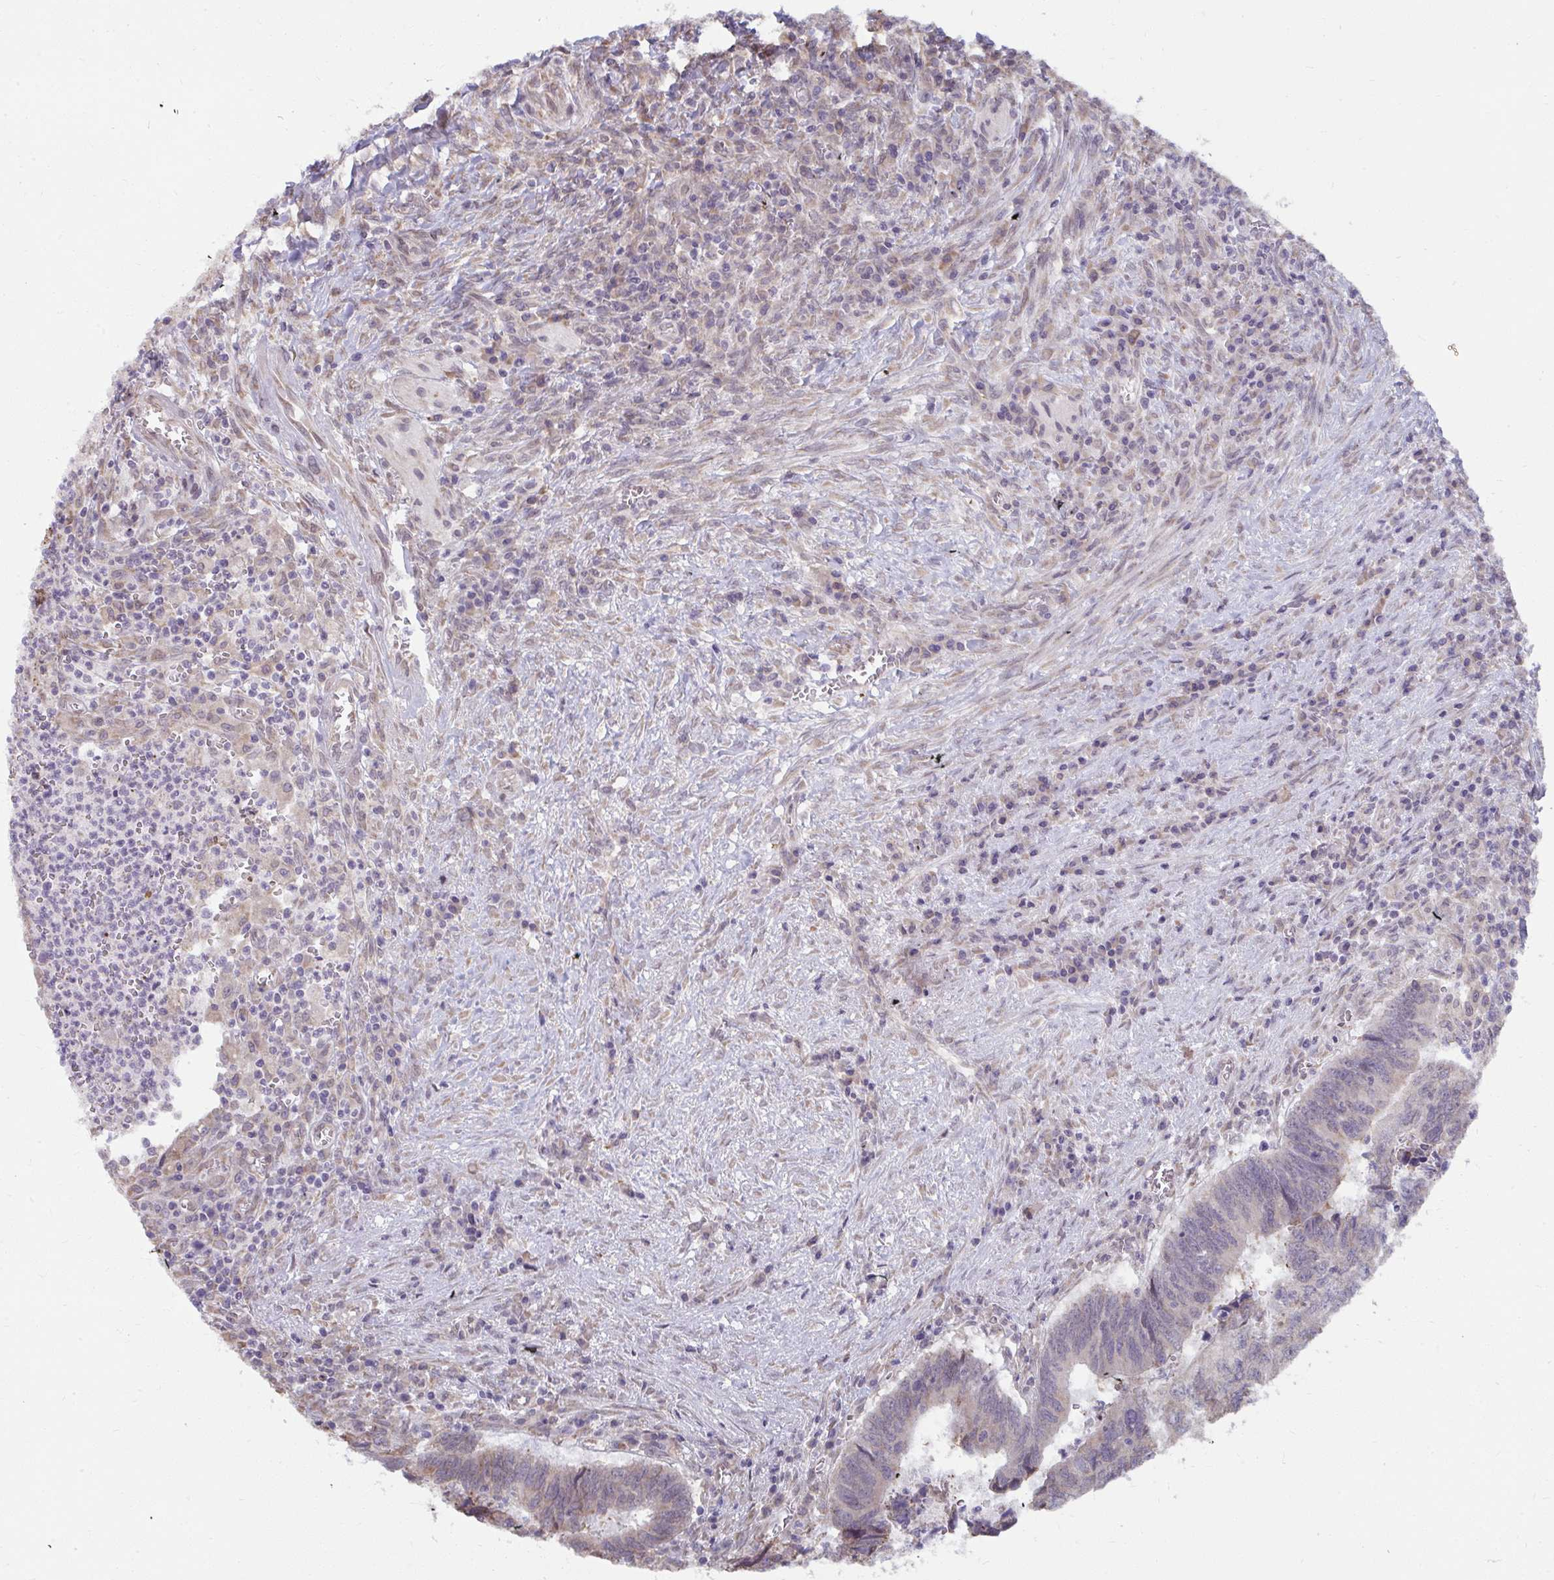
{"staining": {"intensity": "weak", "quantity": "25%-75%", "location": "cytoplasmic/membranous"}, "tissue": "colorectal cancer", "cell_type": "Tumor cells", "image_type": "cancer", "snomed": [{"axis": "morphology", "description": "Adenocarcinoma, NOS"}, {"axis": "topography", "description": "Colon"}], "caption": "Colorectal adenocarcinoma stained with a protein marker shows weak staining in tumor cells.", "gene": "NMNAT1", "patient": {"sex": "male", "age": 86}}